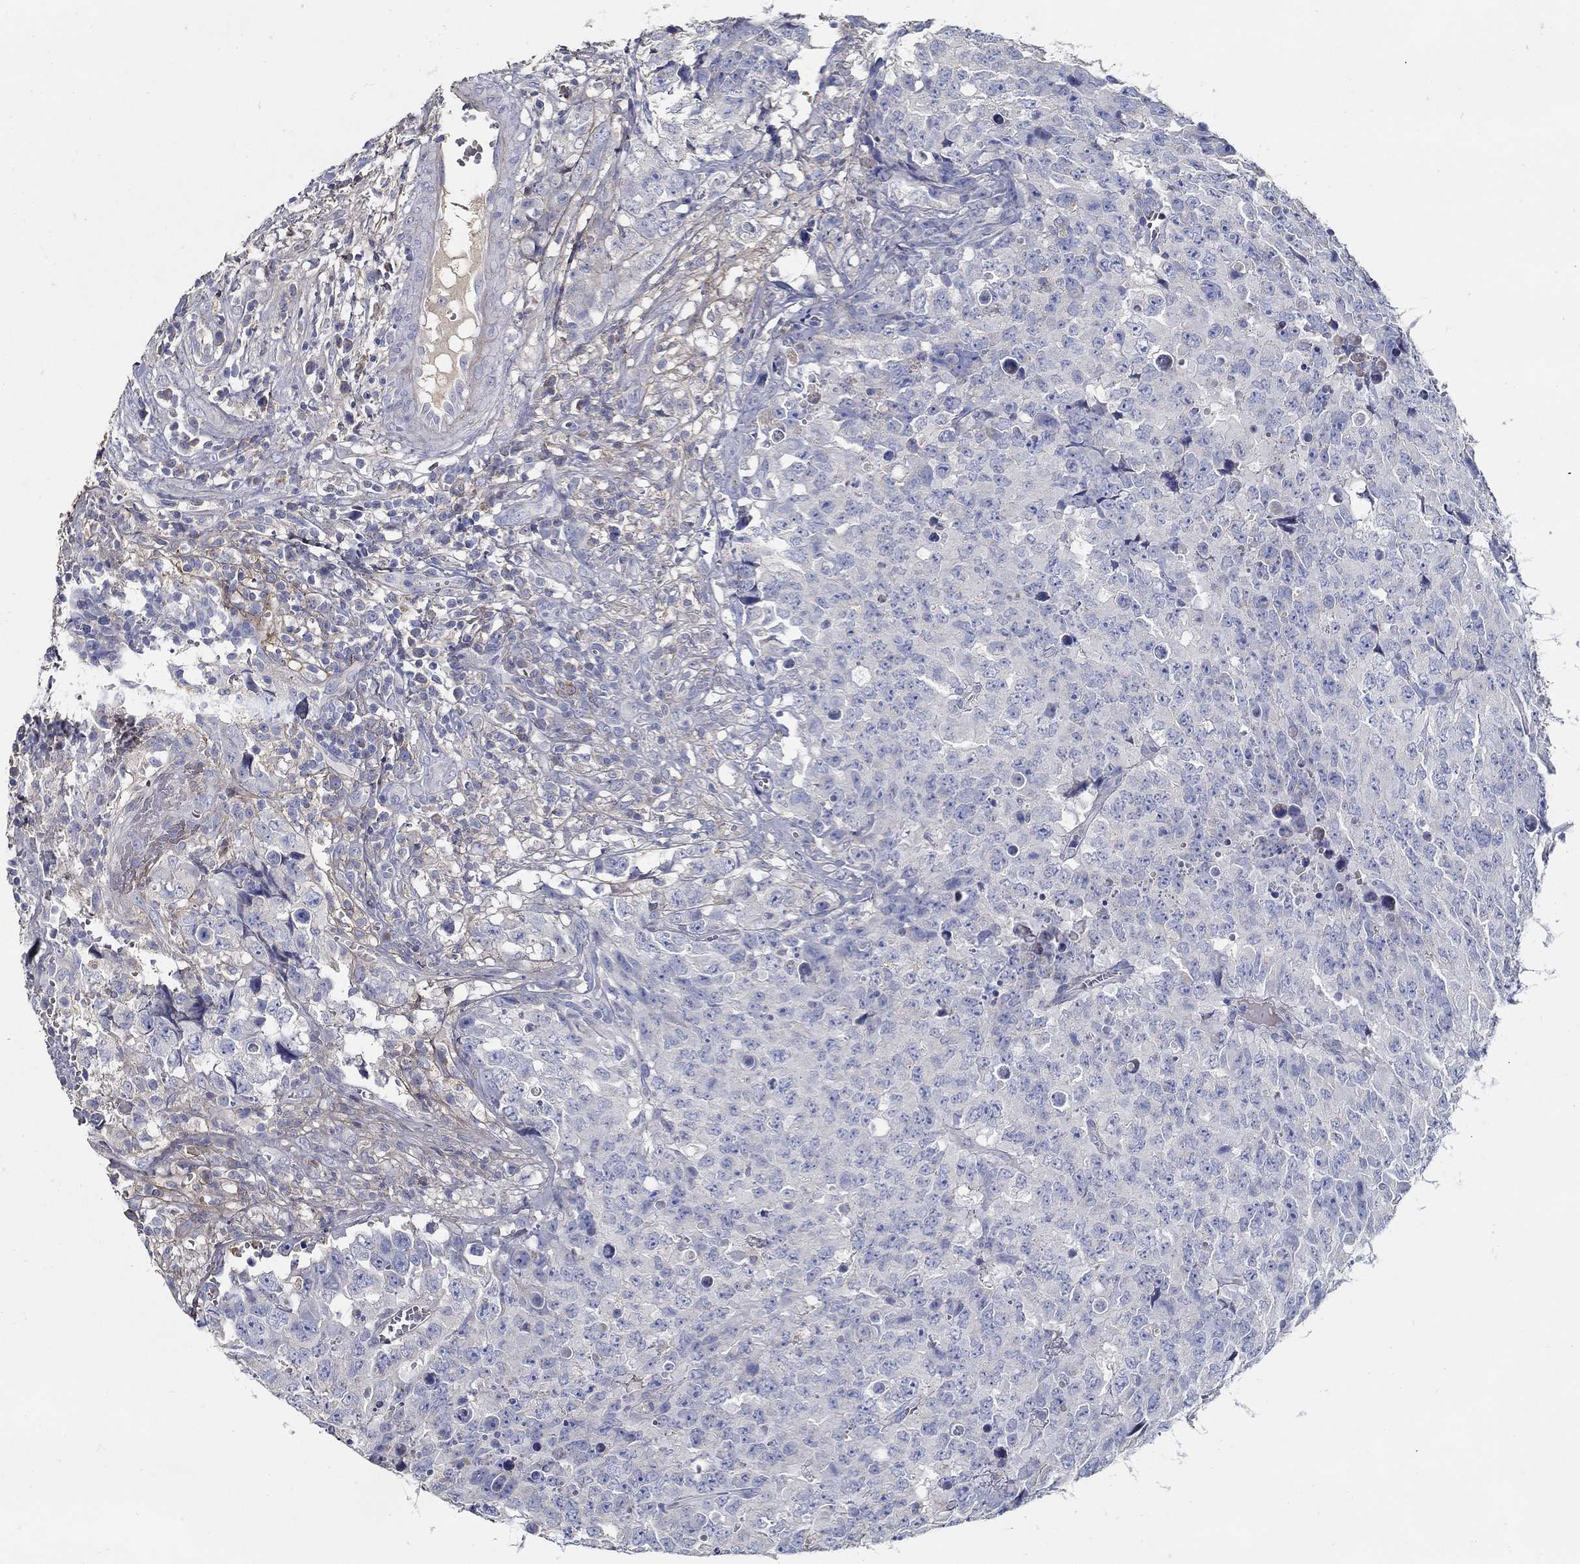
{"staining": {"intensity": "negative", "quantity": "none", "location": "none"}, "tissue": "testis cancer", "cell_type": "Tumor cells", "image_type": "cancer", "snomed": [{"axis": "morphology", "description": "Carcinoma, Embryonal, NOS"}, {"axis": "topography", "description": "Testis"}], "caption": "Immunohistochemistry of embryonal carcinoma (testis) displays no staining in tumor cells. (Immunohistochemistry (ihc), brightfield microscopy, high magnification).", "gene": "TGFBI", "patient": {"sex": "male", "age": 23}}